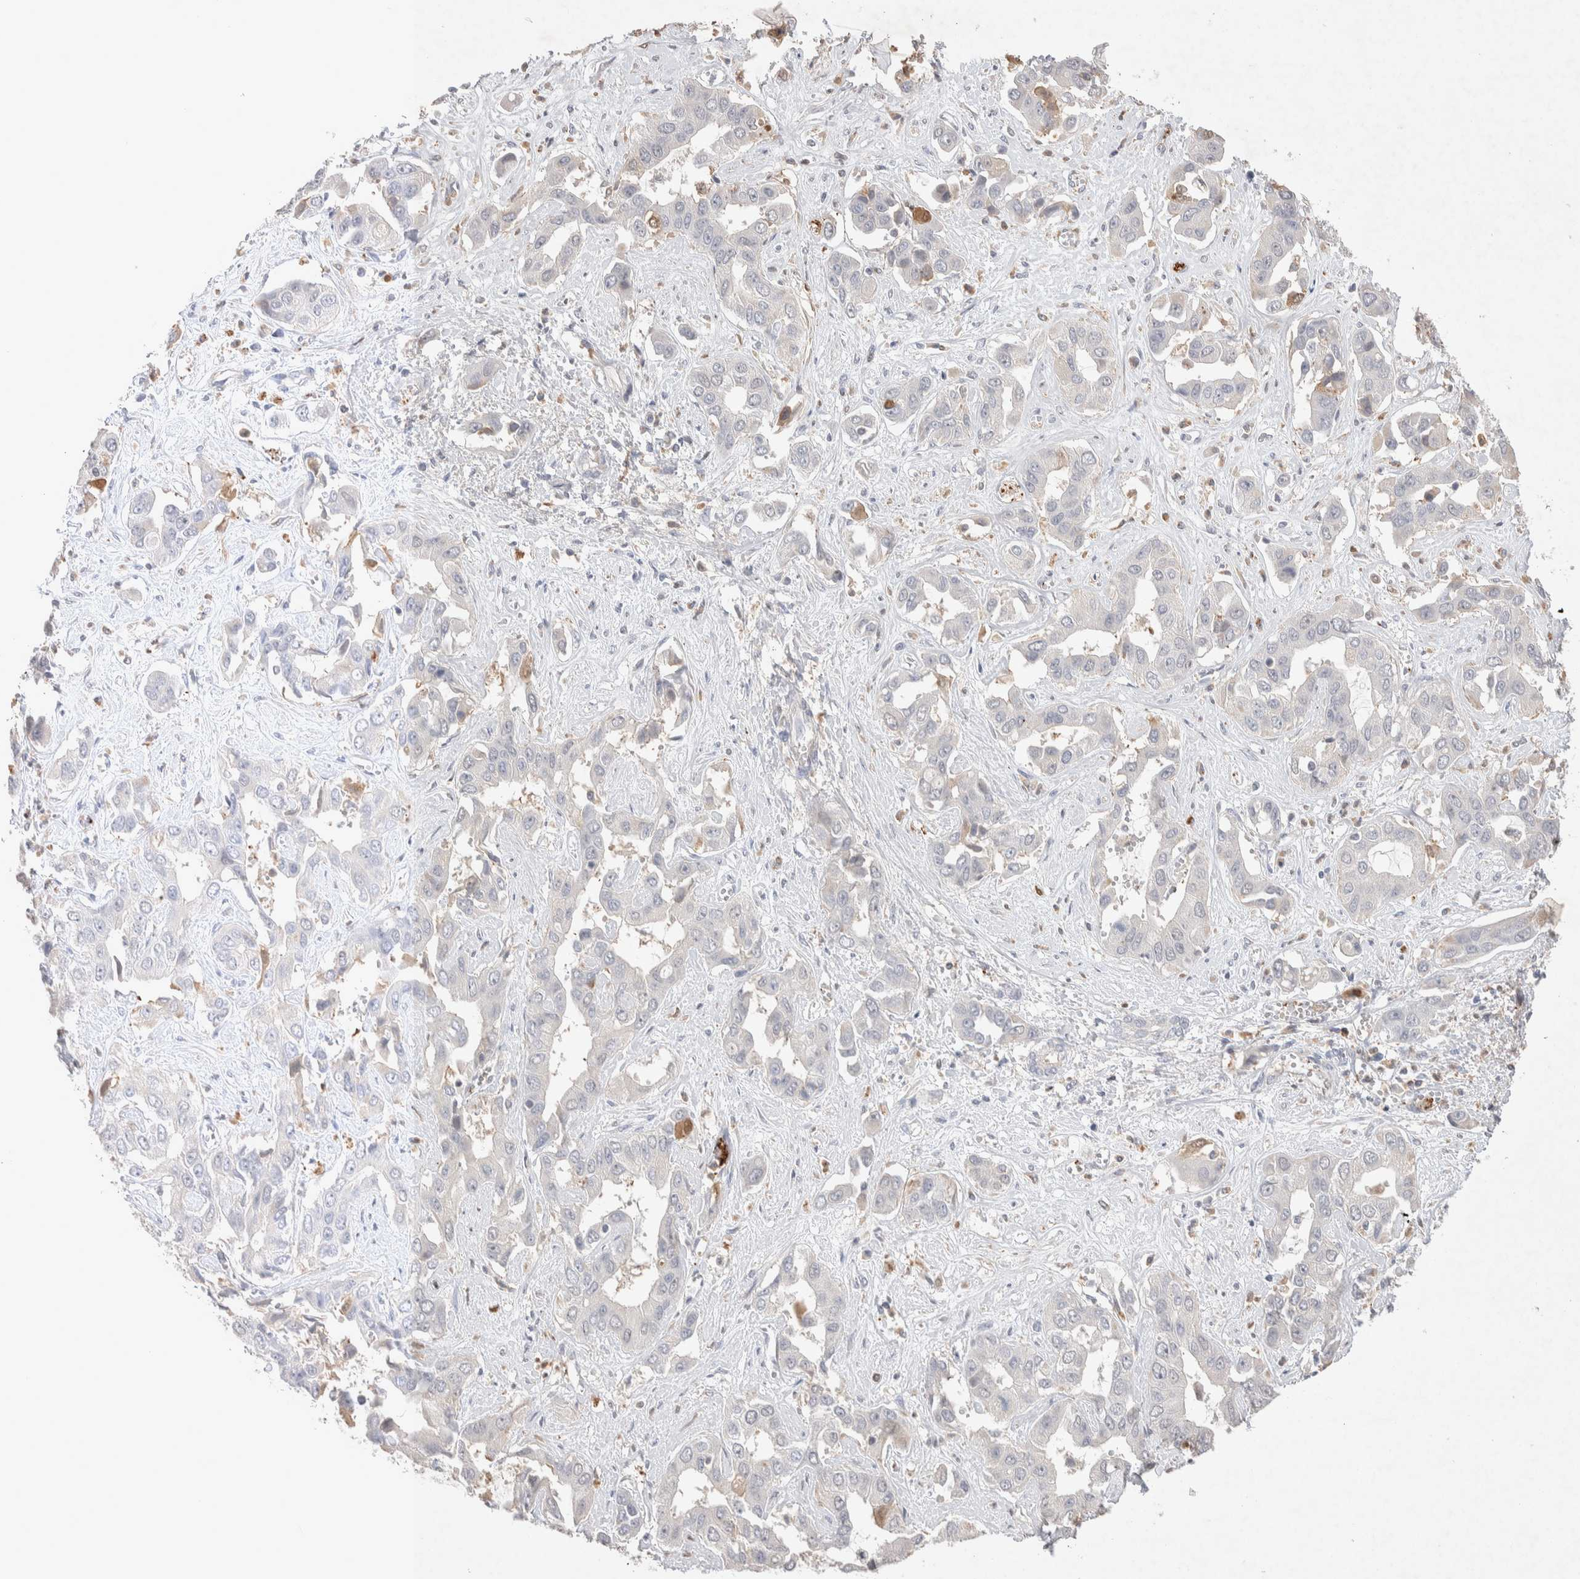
{"staining": {"intensity": "moderate", "quantity": "<25%", "location": "cytoplasmic/membranous"}, "tissue": "liver cancer", "cell_type": "Tumor cells", "image_type": "cancer", "snomed": [{"axis": "morphology", "description": "Cholangiocarcinoma"}, {"axis": "topography", "description": "Liver"}], "caption": "A brown stain labels moderate cytoplasmic/membranous staining of a protein in liver cholangiocarcinoma tumor cells.", "gene": "FFAR2", "patient": {"sex": "female", "age": 52}}